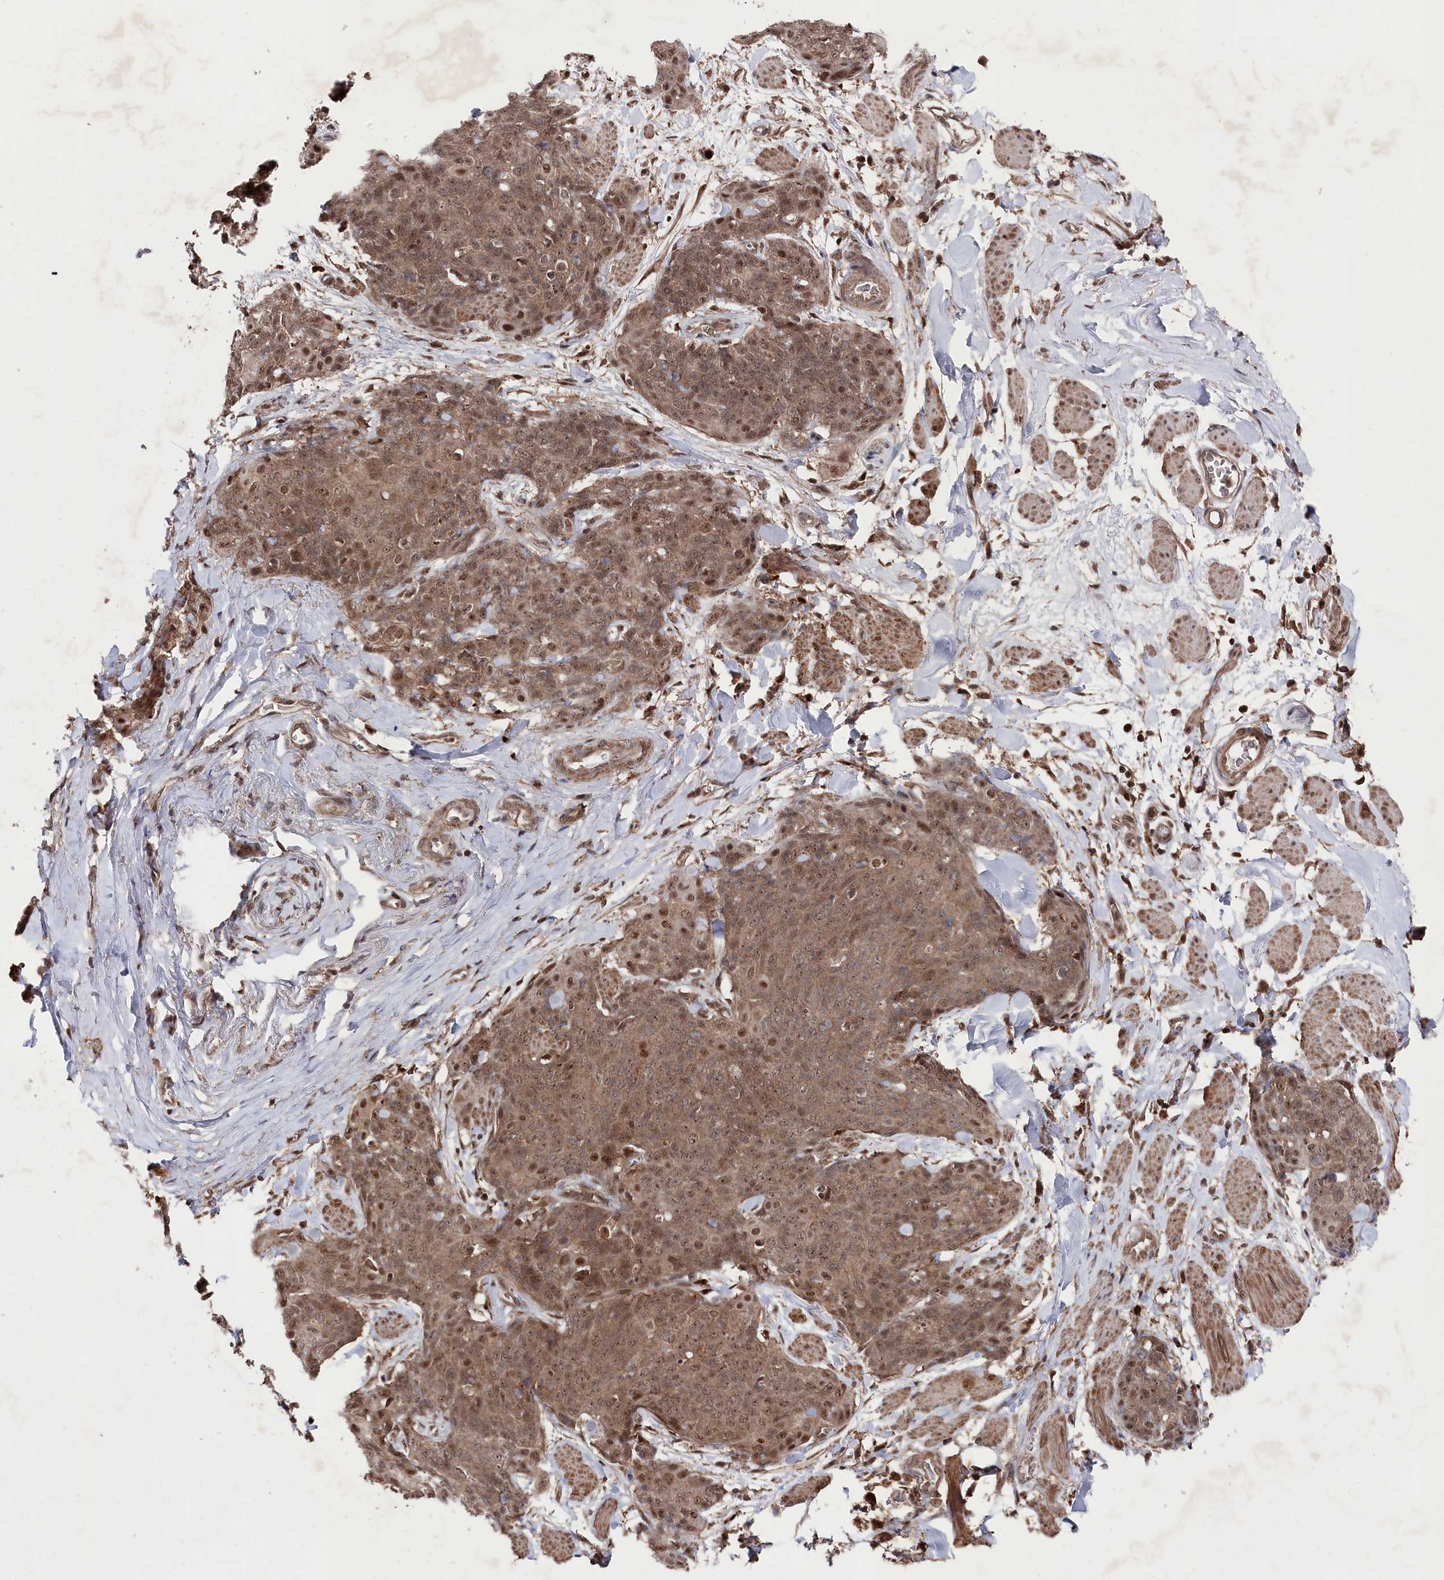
{"staining": {"intensity": "moderate", "quantity": ">75%", "location": "cytoplasmic/membranous,nuclear"}, "tissue": "skin cancer", "cell_type": "Tumor cells", "image_type": "cancer", "snomed": [{"axis": "morphology", "description": "Squamous cell carcinoma, NOS"}, {"axis": "topography", "description": "Skin"}, {"axis": "topography", "description": "Vulva"}], "caption": "This micrograph demonstrates skin cancer stained with IHC to label a protein in brown. The cytoplasmic/membranous and nuclear of tumor cells show moderate positivity for the protein. Nuclei are counter-stained blue.", "gene": "BORCS7", "patient": {"sex": "female", "age": 85}}